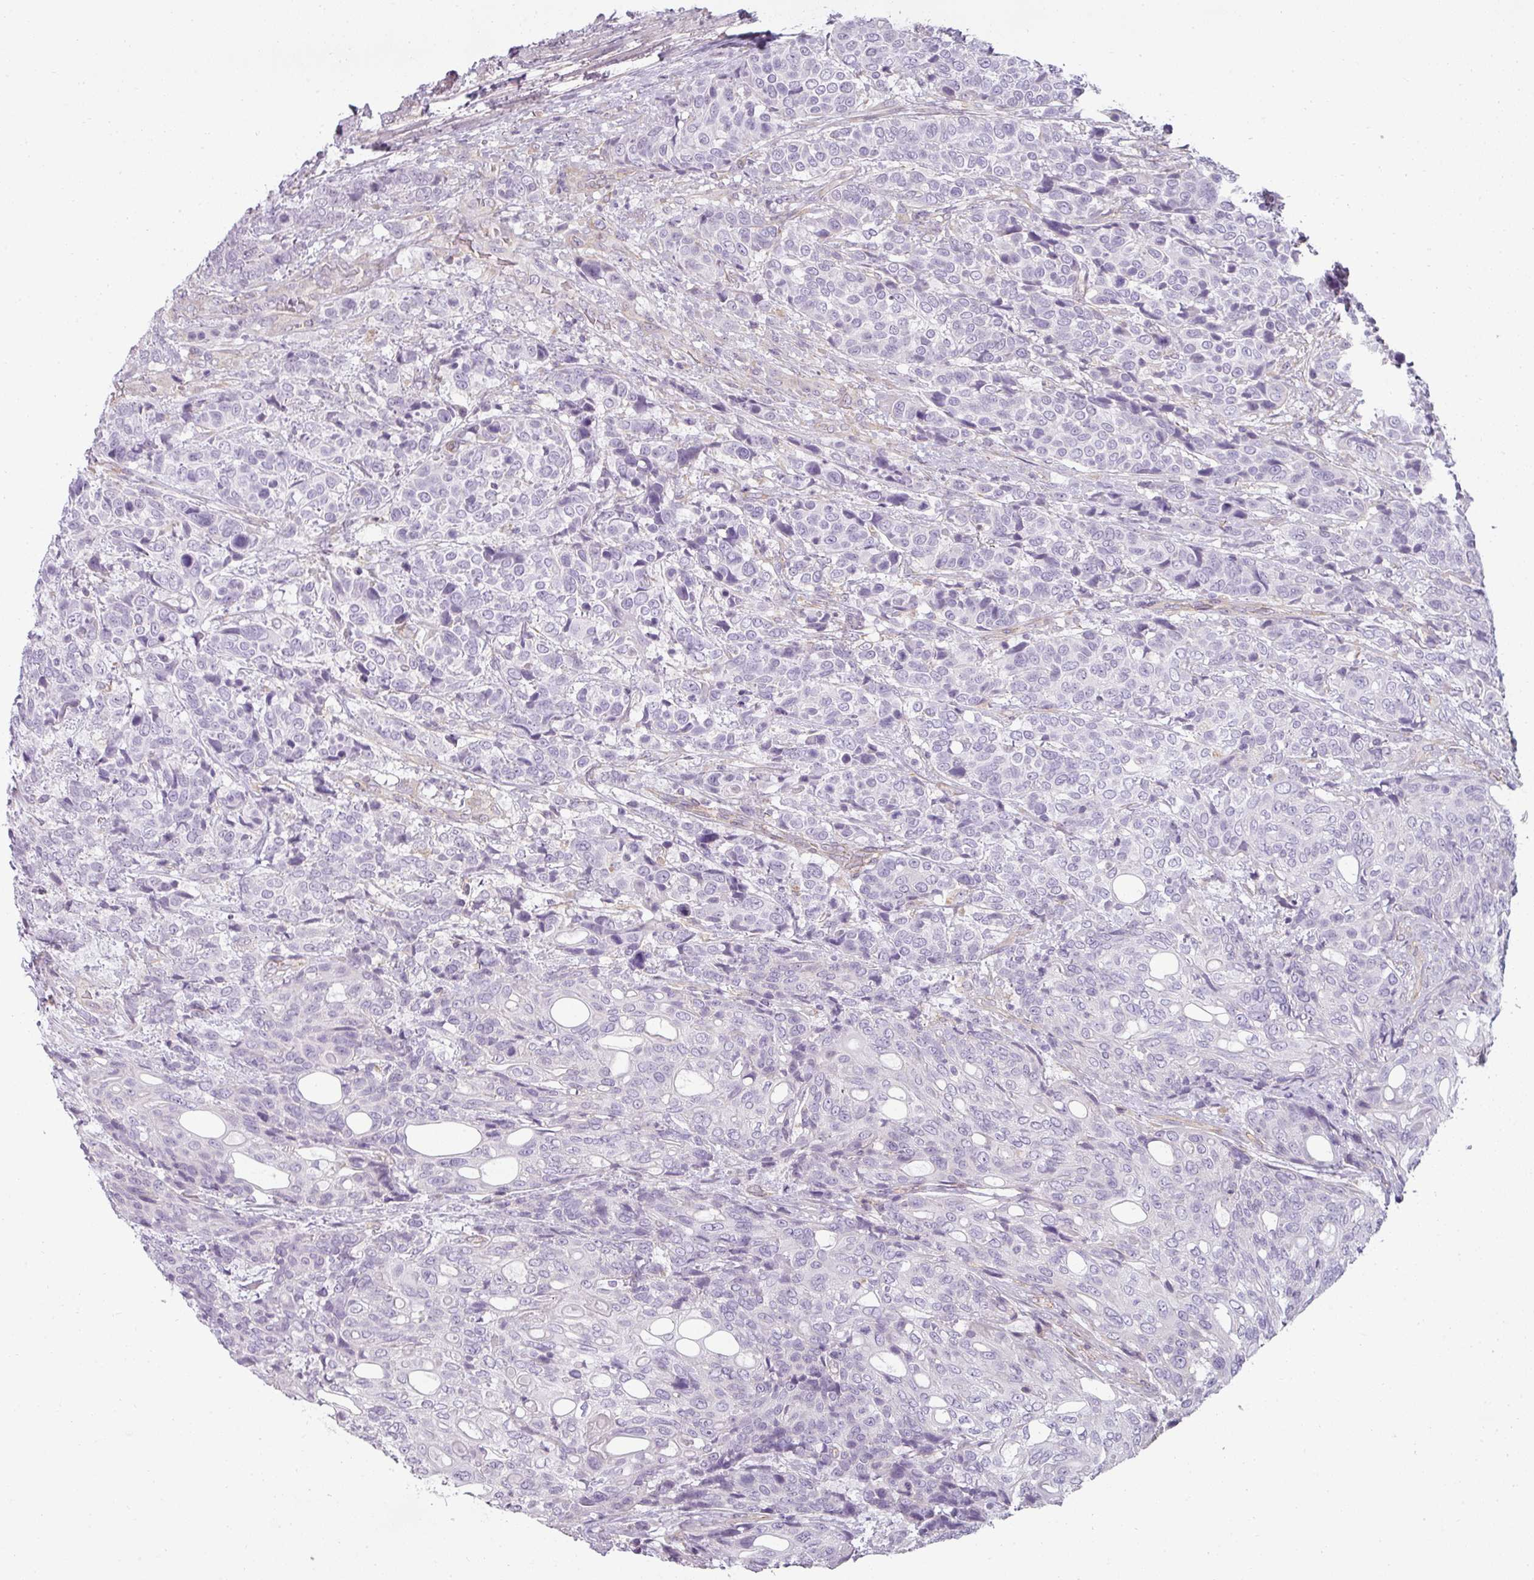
{"staining": {"intensity": "negative", "quantity": "none", "location": "none"}, "tissue": "urothelial cancer", "cell_type": "Tumor cells", "image_type": "cancer", "snomed": [{"axis": "morphology", "description": "Urothelial carcinoma, High grade"}, {"axis": "topography", "description": "Urinary bladder"}], "caption": "Immunohistochemistry (IHC) image of neoplastic tissue: human urothelial cancer stained with DAB (3,3'-diaminobenzidine) displays no significant protein positivity in tumor cells.", "gene": "ASB1", "patient": {"sex": "female", "age": 70}}